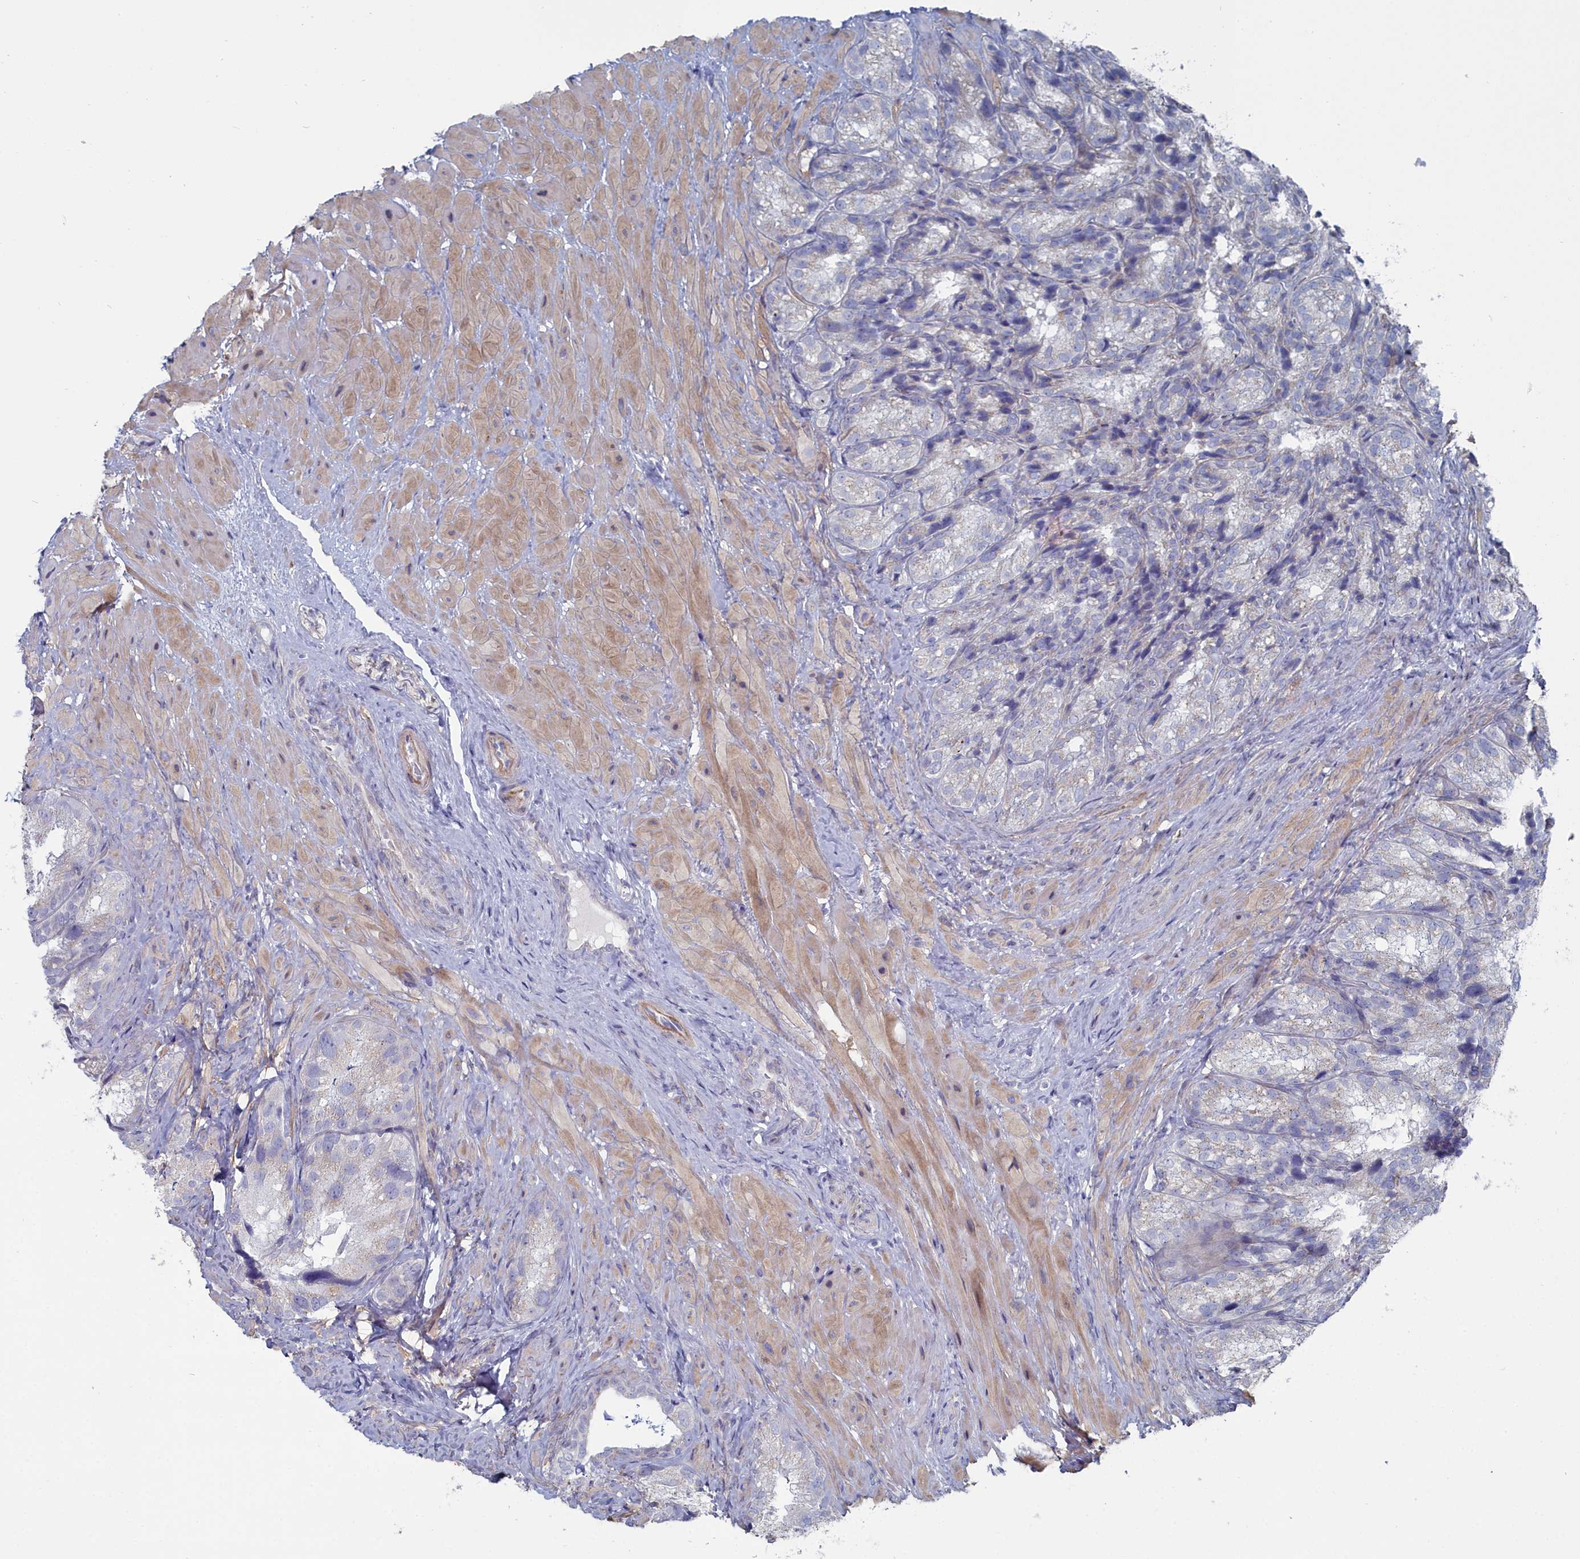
{"staining": {"intensity": "negative", "quantity": "none", "location": "none"}, "tissue": "seminal vesicle", "cell_type": "Glandular cells", "image_type": "normal", "snomed": [{"axis": "morphology", "description": "Normal tissue, NOS"}, {"axis": "topography", "description": "Seminal veicle"}], "caption": "Seminal vesicle was stained to show a protein in brown. There is no significant staining in glandular cells. (DAB (3,3'-diaminobenzidine) IHC with hematoxylin counter stain).", "gene": "SHISAL2A", "patient": {"sex": "male", "age": 58}}